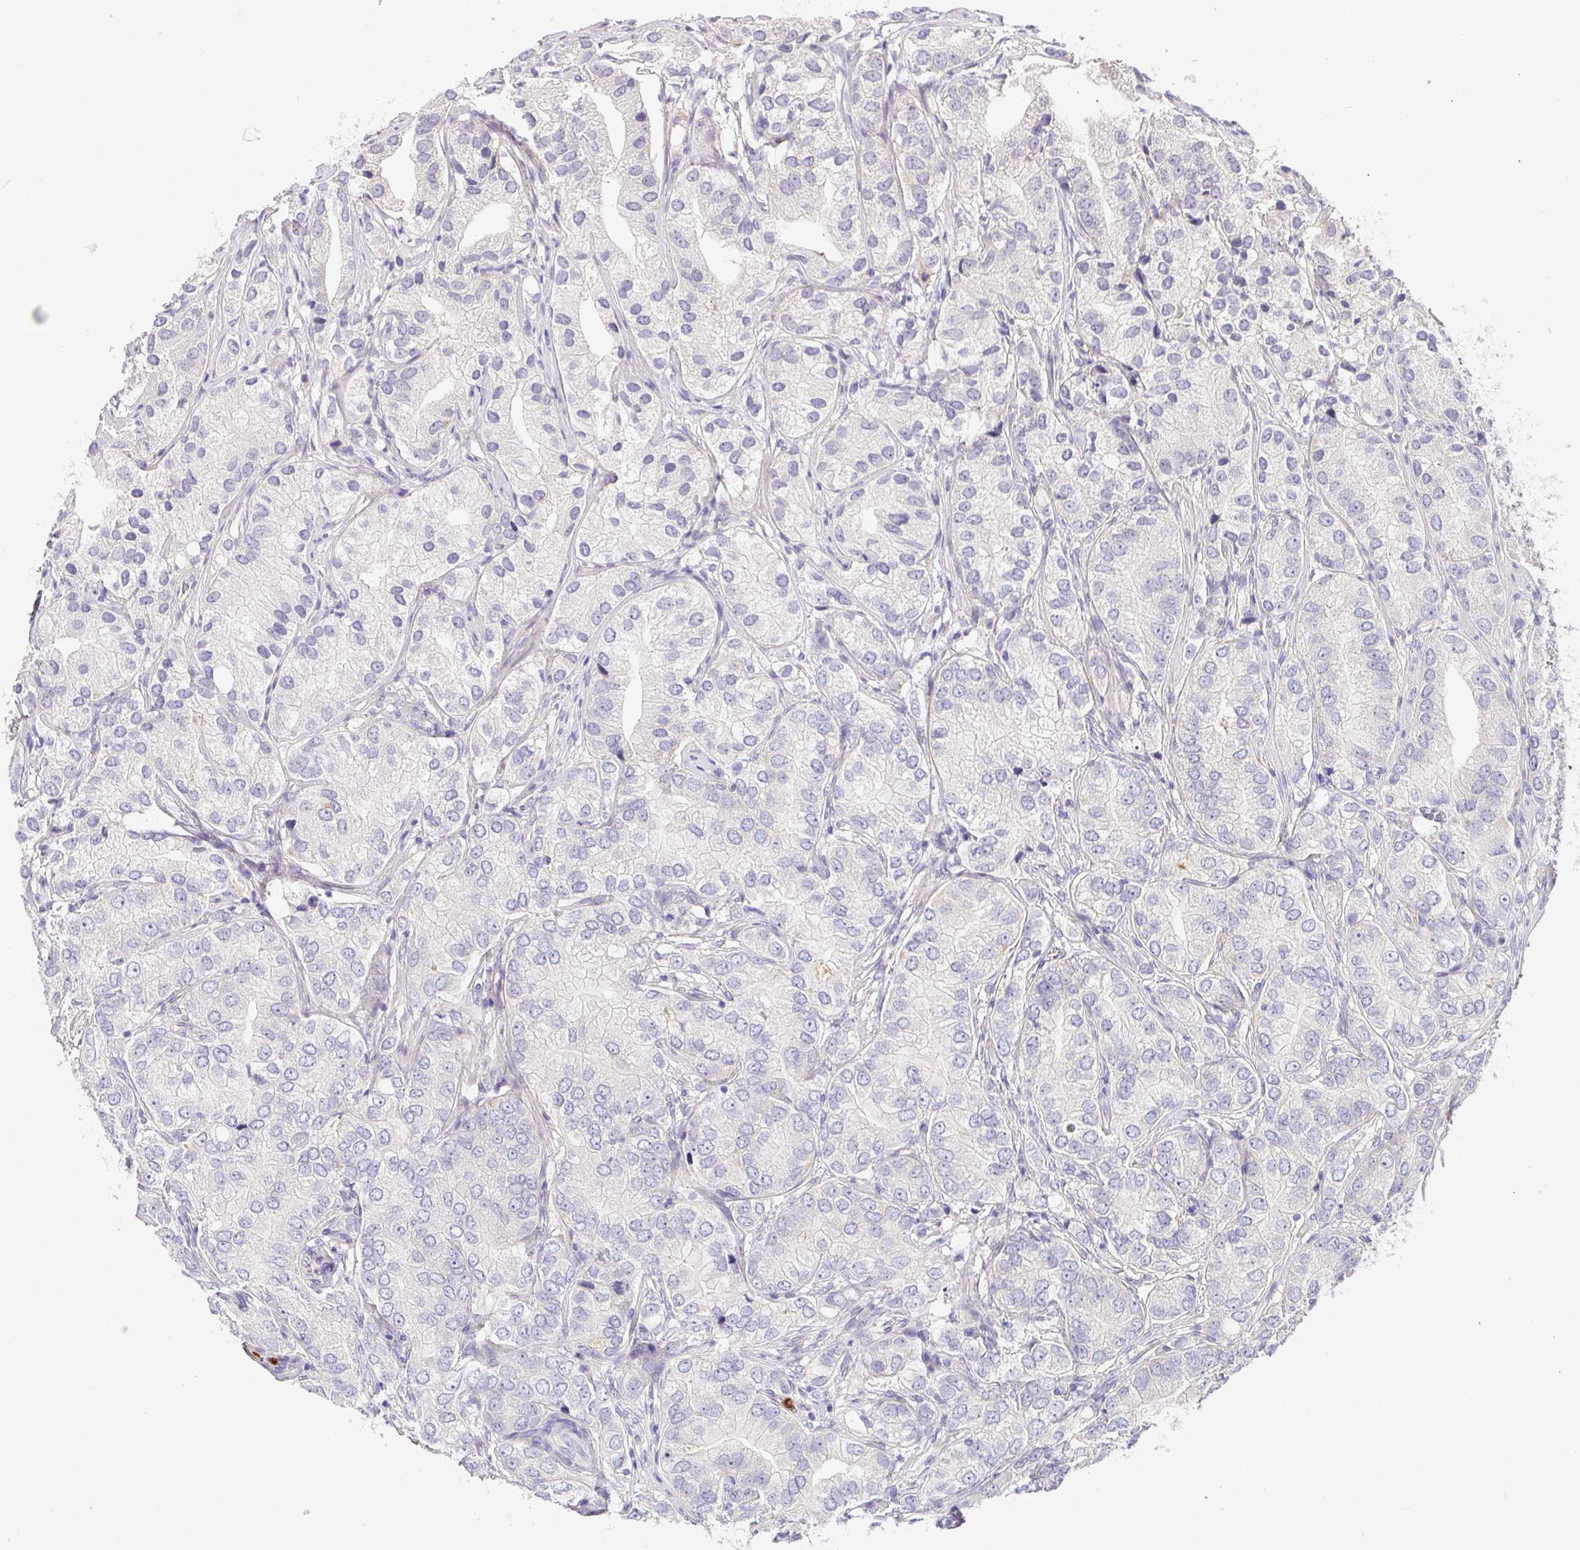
{"staining": {"intensity": "negative", "quantity": "none", "location": "none"}, "tissue": "prostate cancer", "cell_type": "Tumor cells", "image_type": "cancer", "snomed": [{"axis": "morphology", "description": "Adenocarcinoma, High grade"}, {"axis": "topography", "description": "Prostate"}], "caption": "Tumor cells show no significant expression in prostate cancer.", "gene": "CRISP3", "patient": {"sex": "male", "age": 82}}